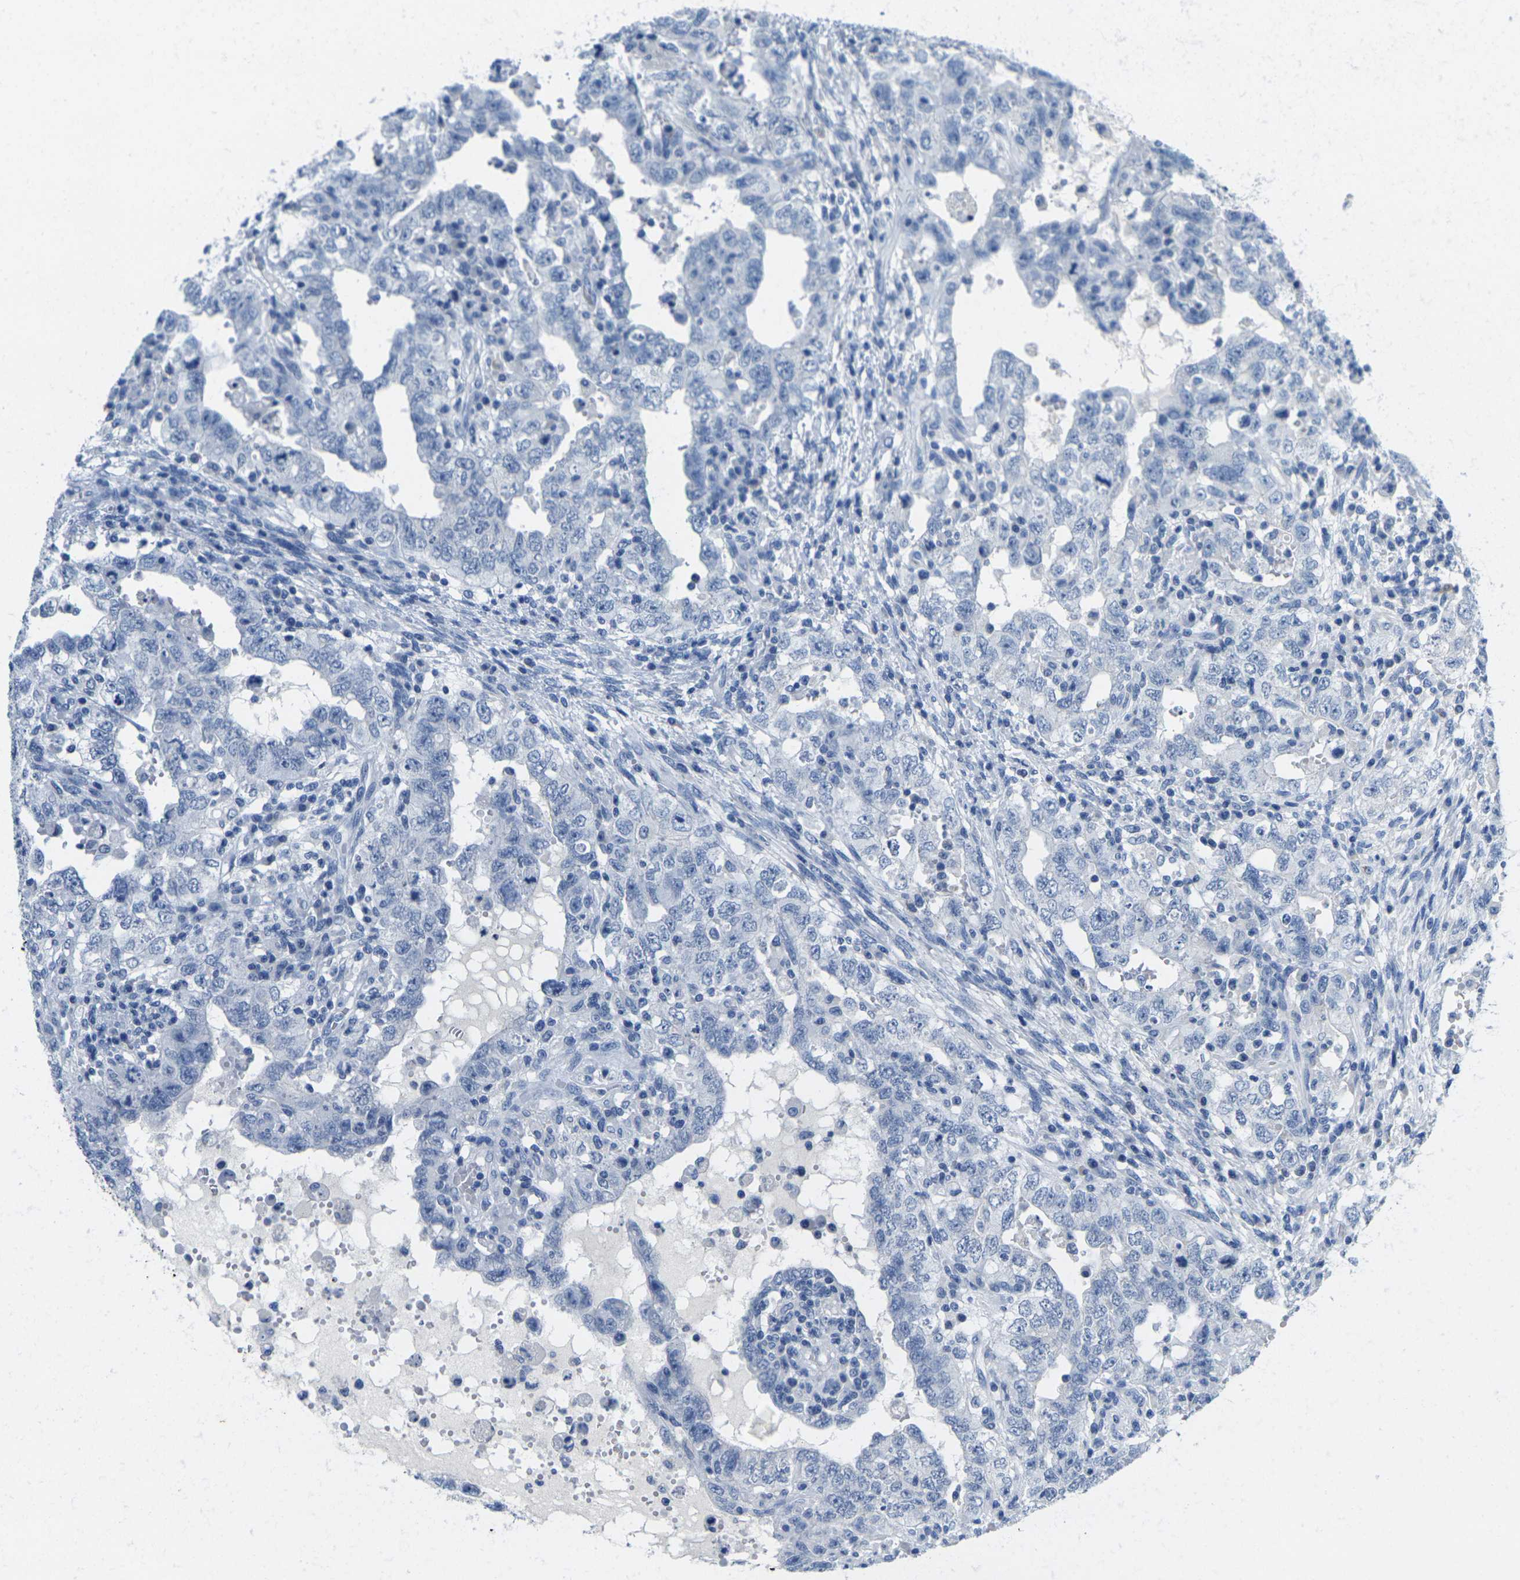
{"staining": {"intensity": "negative", "quantity": "none", "location": "none"}, "tissue": "testis cancer", "cell_type": "Tumor cells", "image_type": "cancer", "snomed": [{"axis": "morphology", "description": "Carcinoma, Embryonal, NOS"}, {"axis": "topography", "description": "Testis"}], "caption": "Image shows no significant protein expression in tumor cells of testis cancer (embryonal carcinoma).", "gene": "FAM3D", "patient": {"sex": "male", "age": 26}}